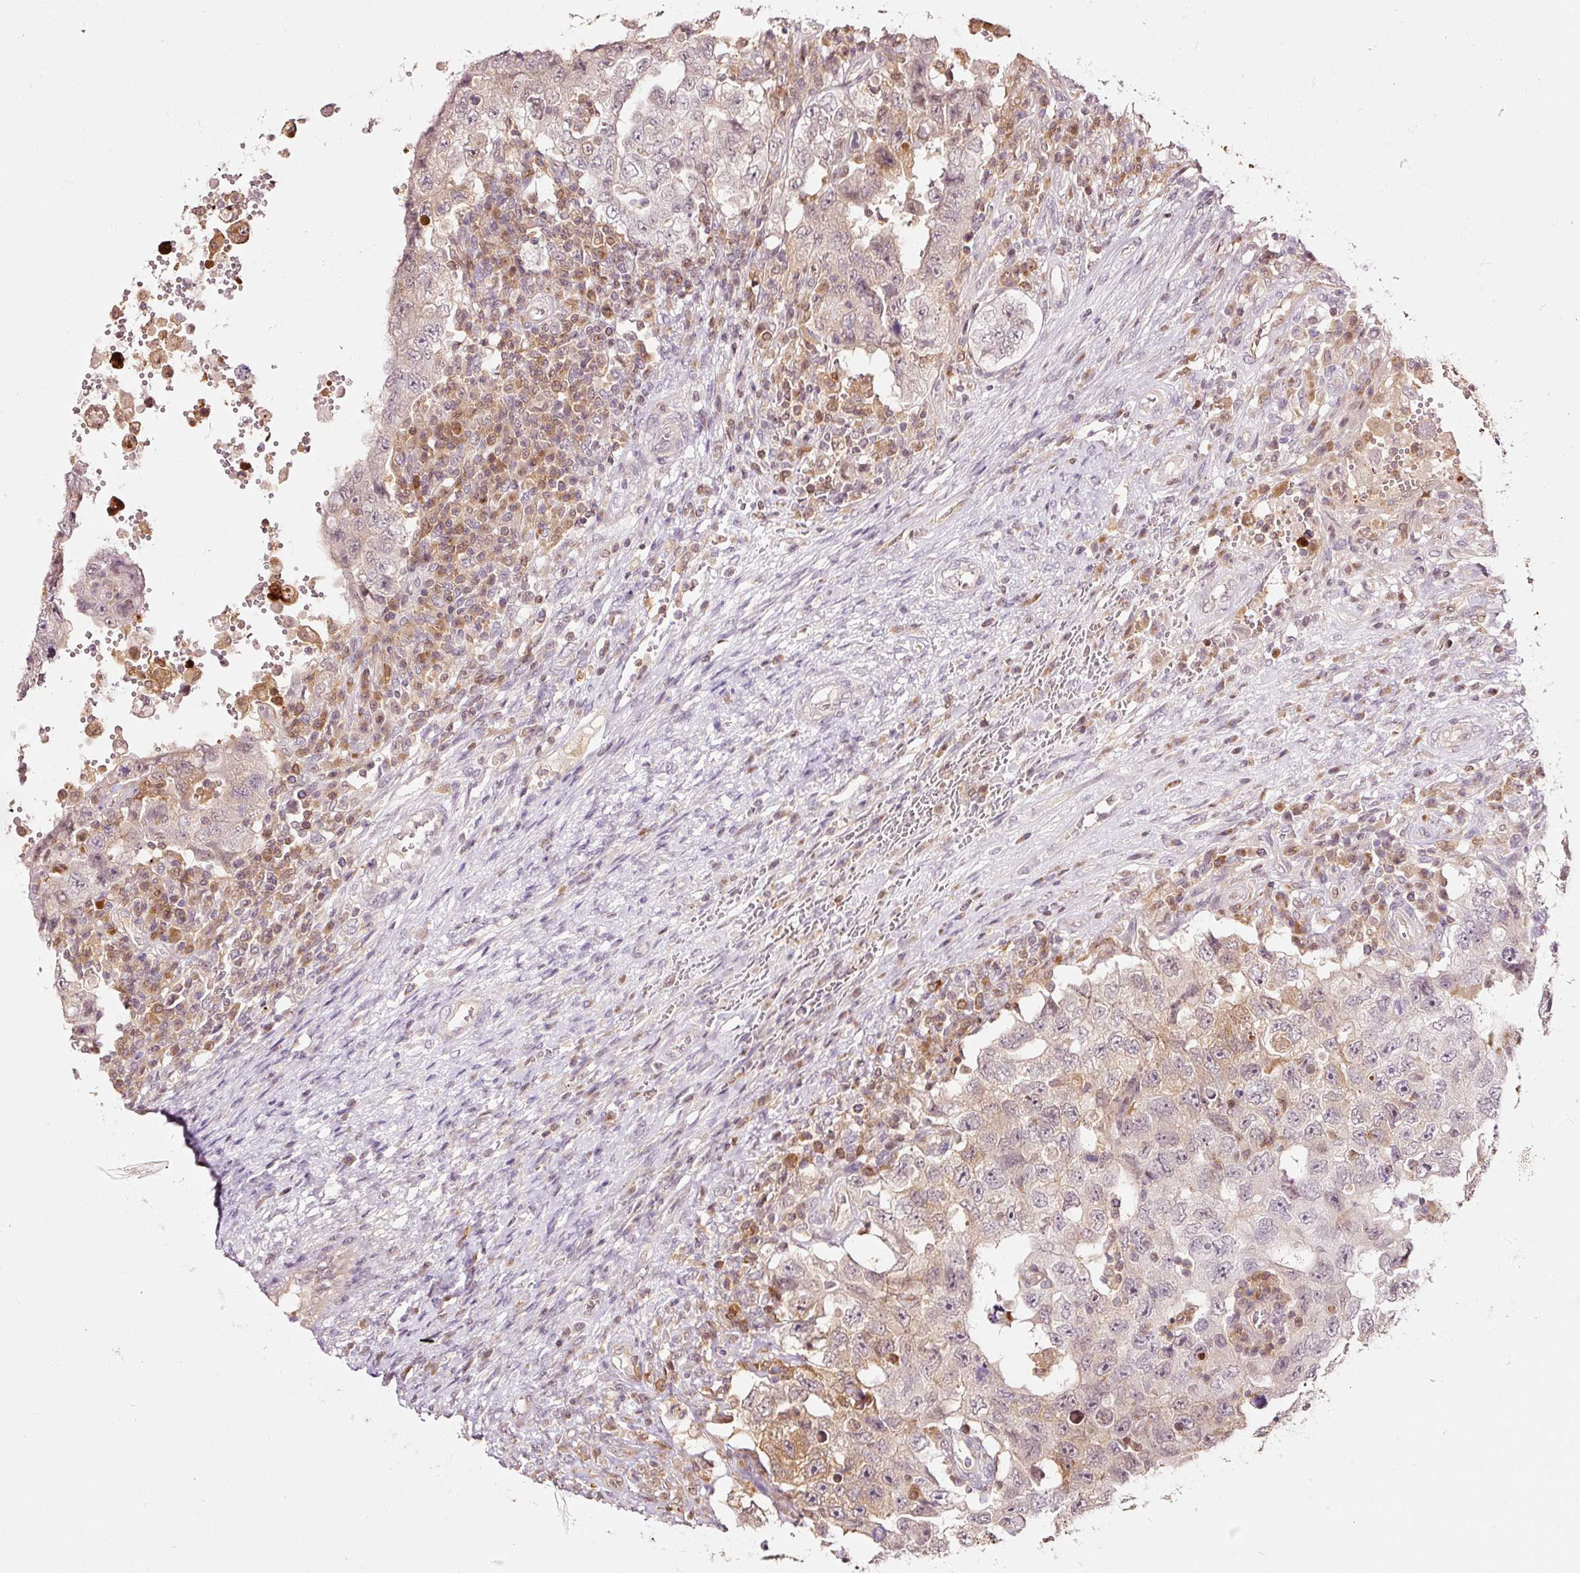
{"staining": {"intensity": "negative", "quantity": "none", "location": "none"}, "tissue": "testis cancer", "cell_type": "Tumor cells", "image_type": "cancer", "snomed": [{"axis": "morphology", "description": "Carcinoma, Embryonal, NOS"}, {"axis": "topography", "description": "Testis"}], "caption": "An immunohistochemistry (IHC) micrograph of testis embryonal carcinoma is shown. There is no staining in tumor cells of testis embryonal carcinoma.", "gene": "FBXL14", "patient": {"sex": "male", "age": 26}}